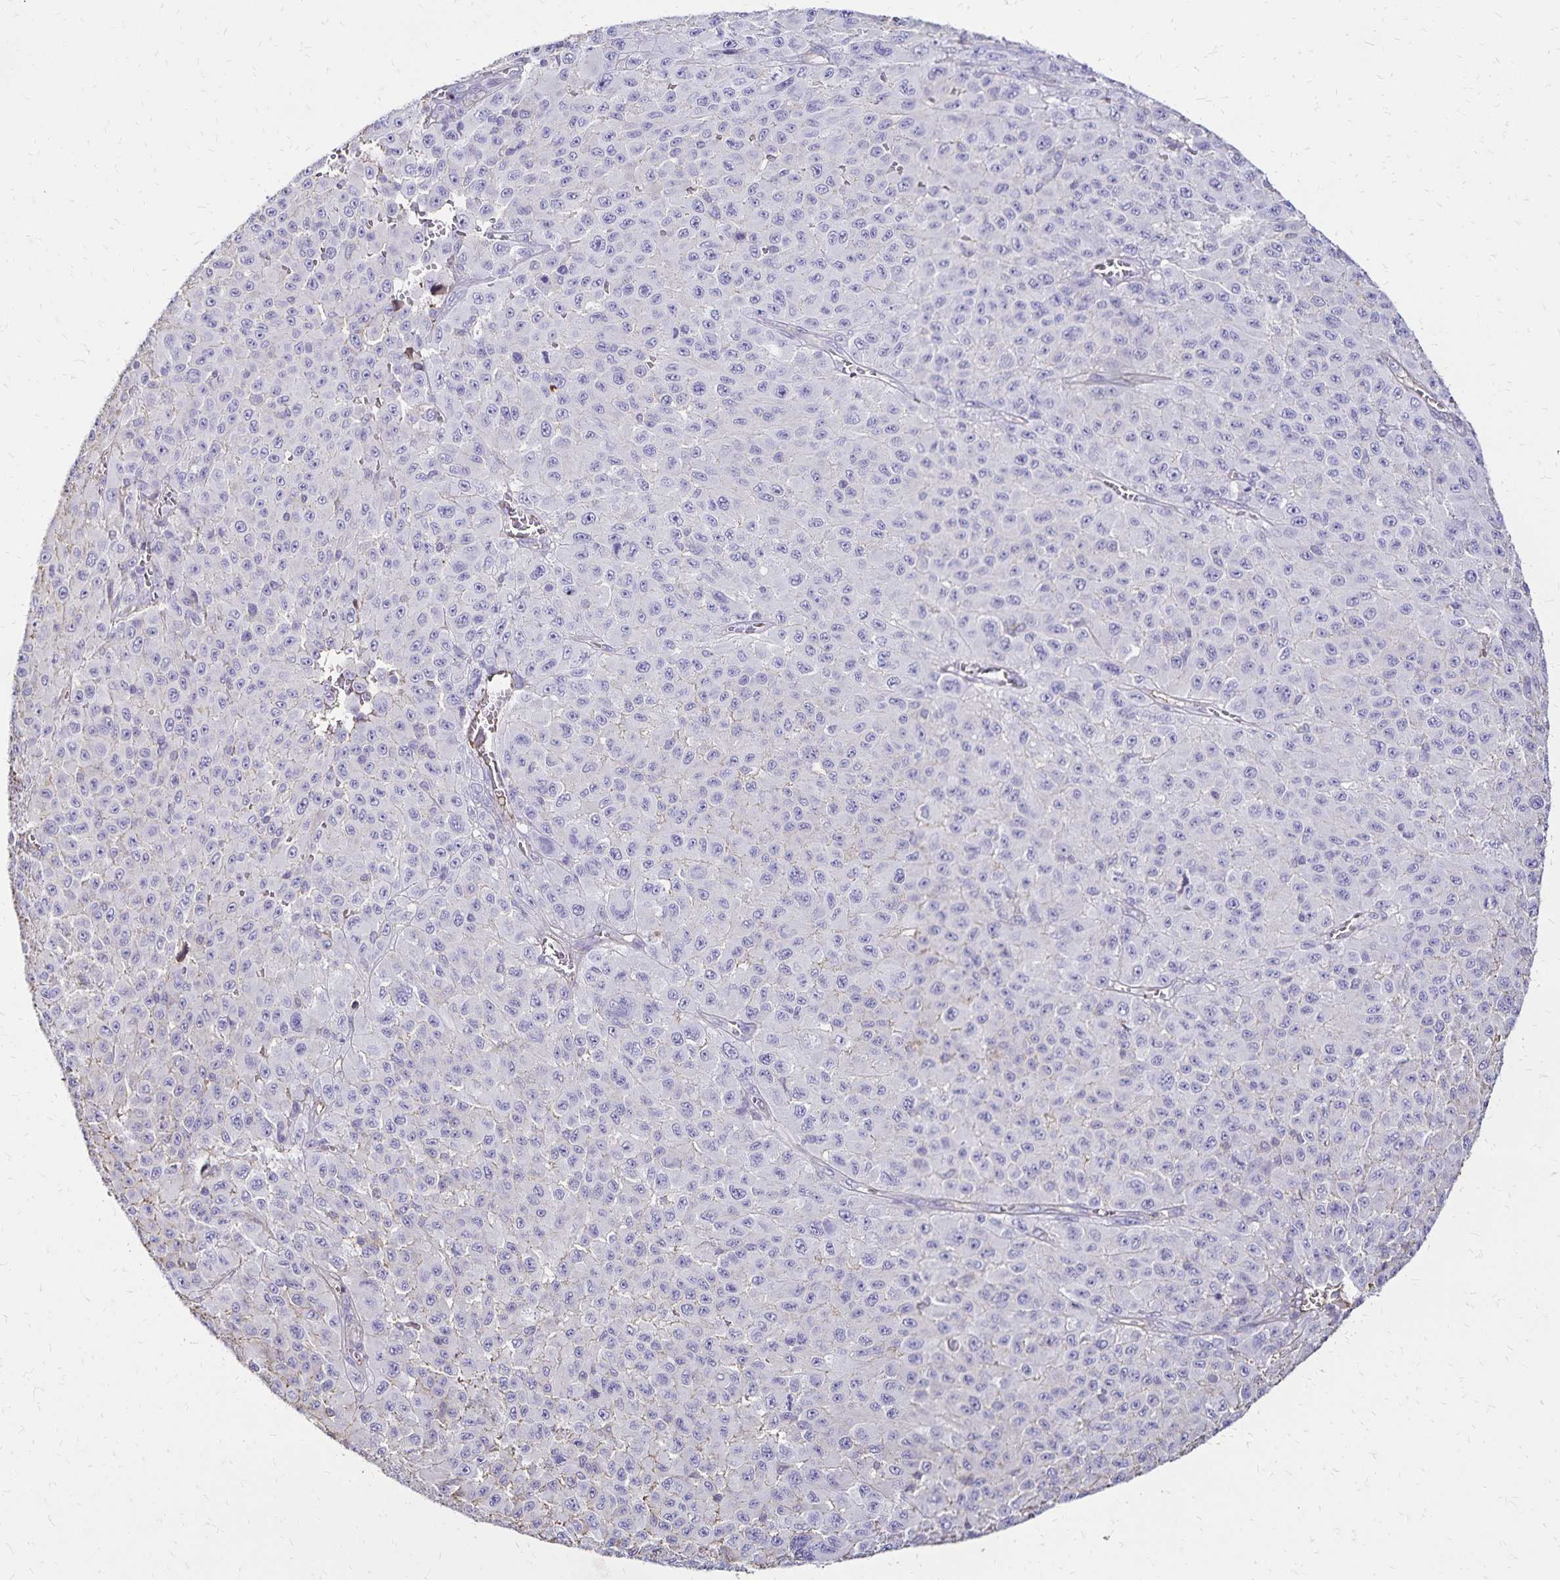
{"staining": {"intensity": "negative", "quantity": "none", "location": "none"}, "tissue": "melanoma", "cell_type": "Tumor cells", "image_type": "cancer", "snomed": [{"axis": "morphology", "description": "Malignant melanoma, NOS"}, {"axis": "topography", "description": "Skin"}], "caption": "This is an IHC image of human malignant melanoma. There is no staining in tumor cells.", "gene": "KISS1", "patient": {"sex": "male", "age": 73}}